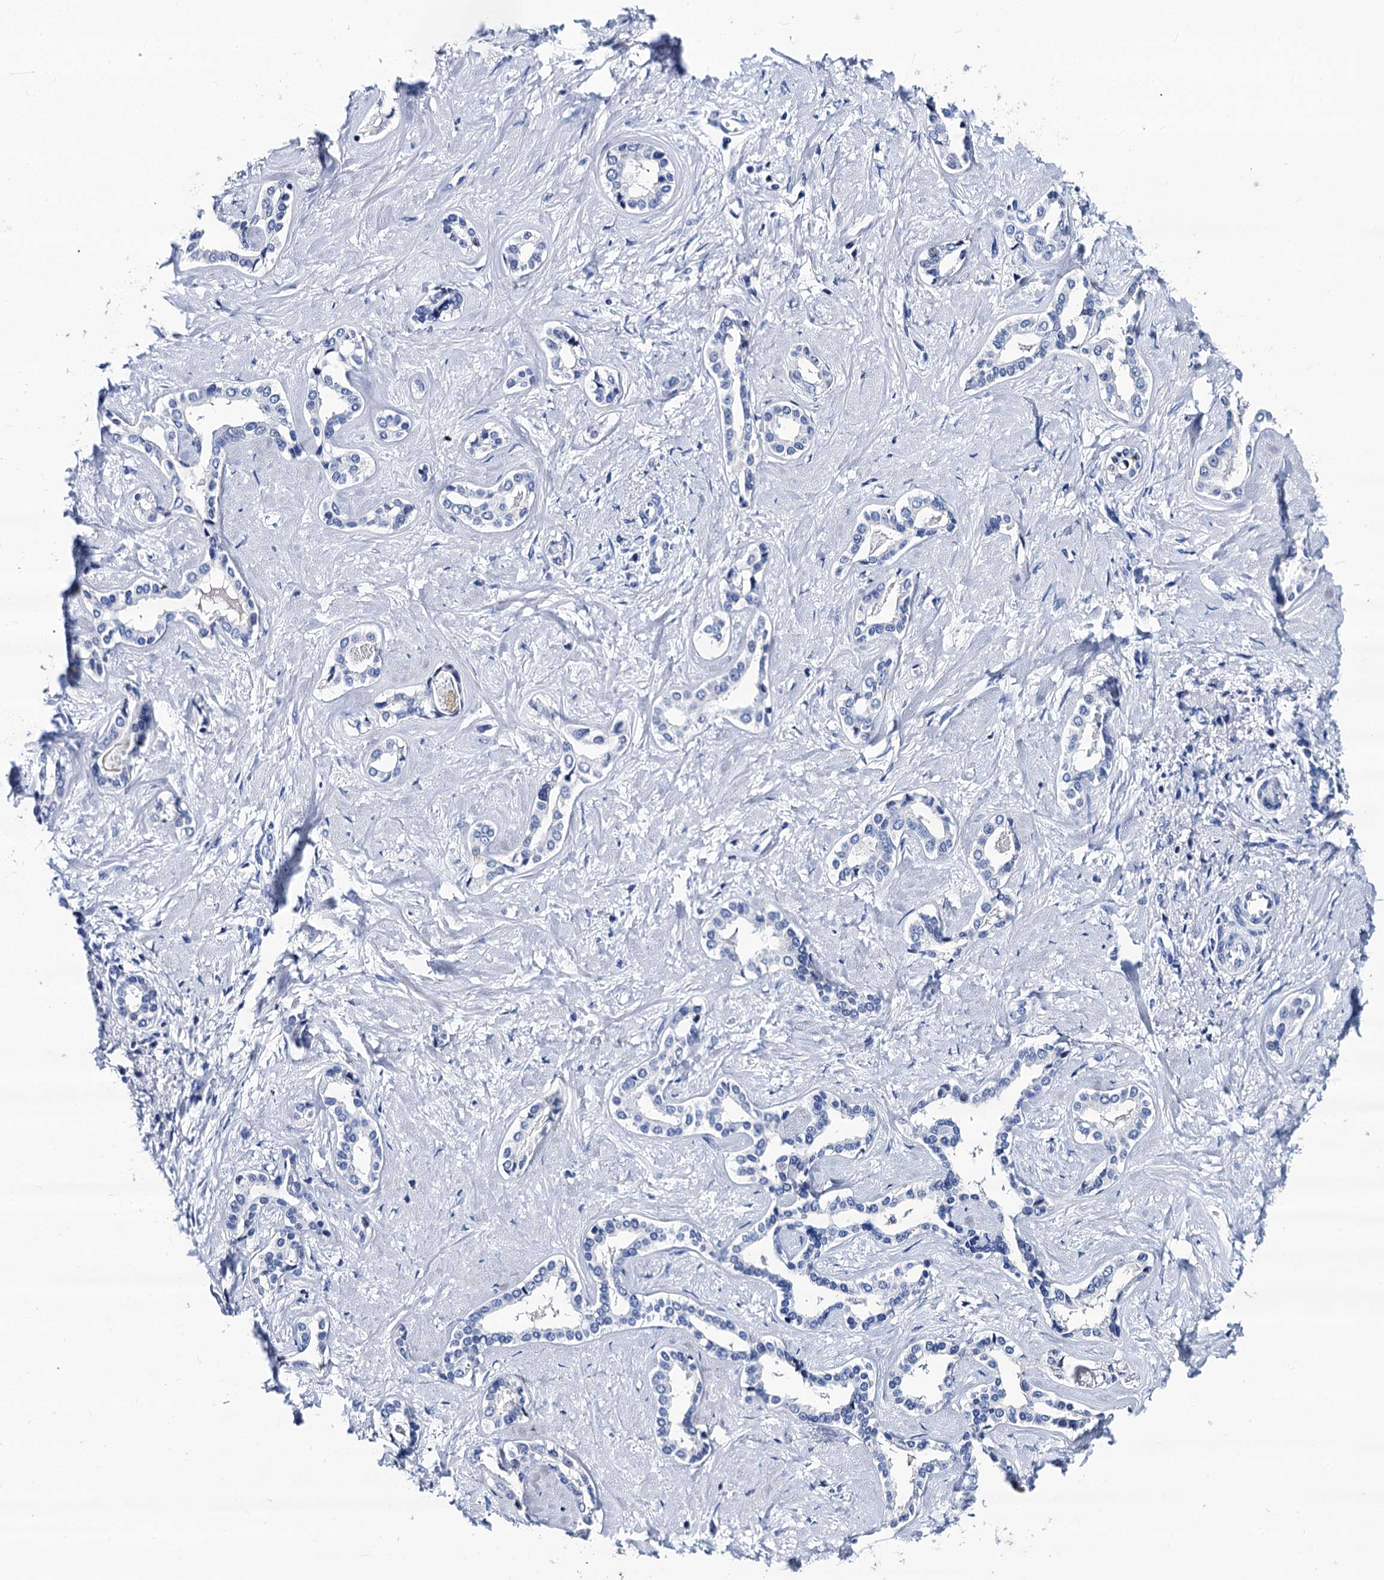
{"staining": {"intensity": "negative", "quantity": "none", "location": "none"}, "tissue": "liver cancer", "cell_type": "Tumor cells", "image_type": "cancer", "snomed": [{"axis": "morphology", "description": "Carcinoma, Hepatocellular, NOS"}, {"axis": "topography", "description": "Liver"}], "caption": "High magnification brightfield microscopy of liver hepatocellular carcinoma stained with DAB (3,3'-diaminobenzidine) (brown) and counterstained with hematoxylin (blue): tumor cells show no significant staining.", "gene": "LRRC30", "patient": {"sex": "female", "age": 73}}